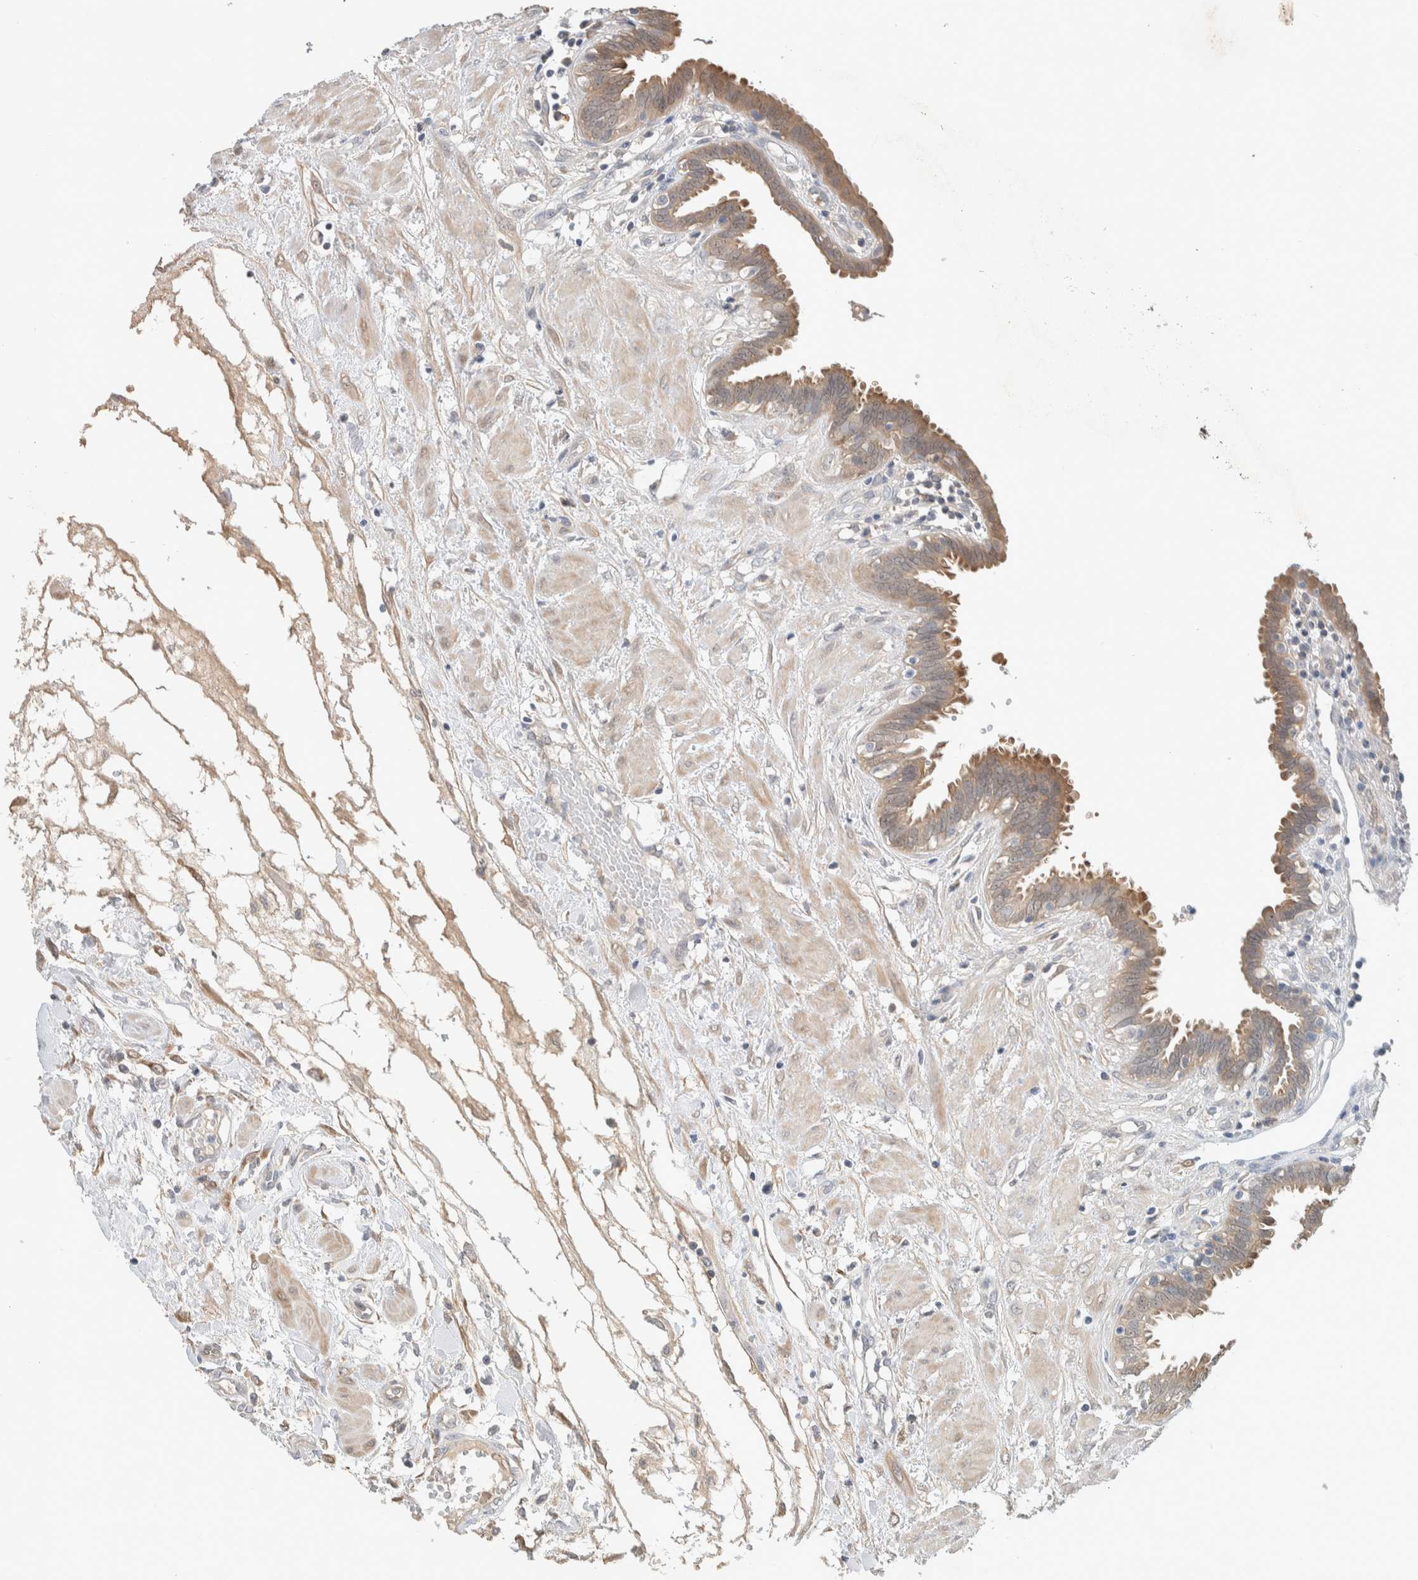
{"staining": {"intensity": "moderate", "quantity": ">75%", "location": "cytoplasmic/membranous"}, "tissue": "fallopian tube", "cell_type": "Glandular cells", "image_type": "normal", "snomed": [{"axis": "morphology", "description": "Normal tissue, NOS"}, {"axis": "topography", "description": "Fallopian tube"}, {"axis": "topography", "description": "Placenta"}], "caption": "Fallopian tube stained for a protein displays moderate cytoplasmic/membranous positivity in glandular cells. The staining was performed using DAB (3,3'-diaminobenzidine) to visualize the protein expression in brown, while the nuclei were stained in blue with hematoxylin (Magnification: 20x).", "gene": "DEPTOR", "patient": {"sex": "female", "age": 32}}